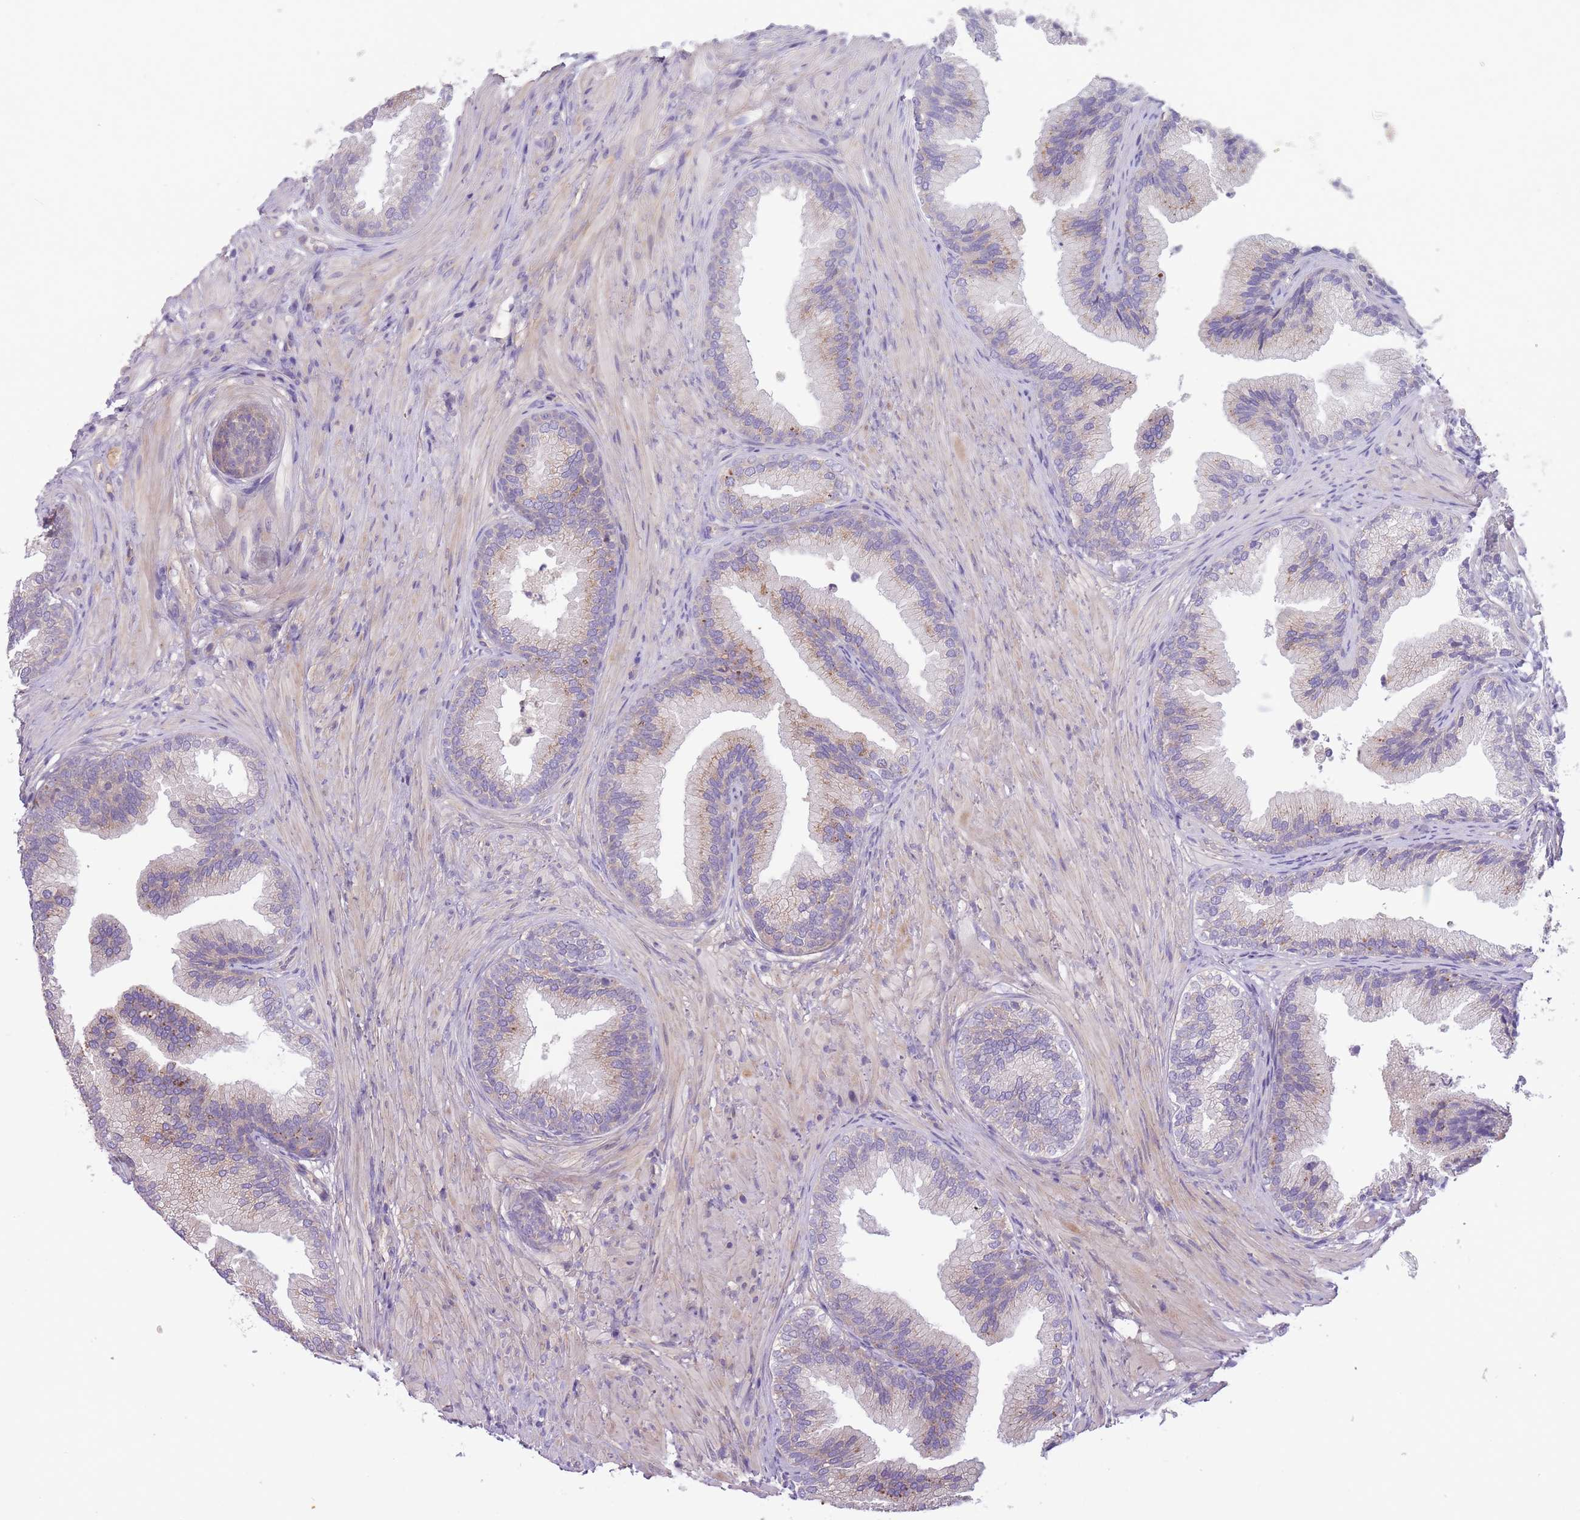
{"staining": {"intensity": "moderate", "quantity": "25%-75%", "location": "cytoplasmic/membranous"}, "tissue": "prostate", "cell_type": "Glandular cells", "image_type": "normal", "snomed": [{"axis": "morphology", "description": "Normal tissue, NOS"}, {"axis": "topography", "description": "Prostate"}], "caption": "Immunohistochemistry (DAB (3,3'-diaminobenzidine)) staining of benign prostate shows moderate cytoplasmic/membranous protein expression in approximately 25%-75% of glandular cells.", "gene": "ITPKC", "patient": {"sex": "male", "age": 76}}